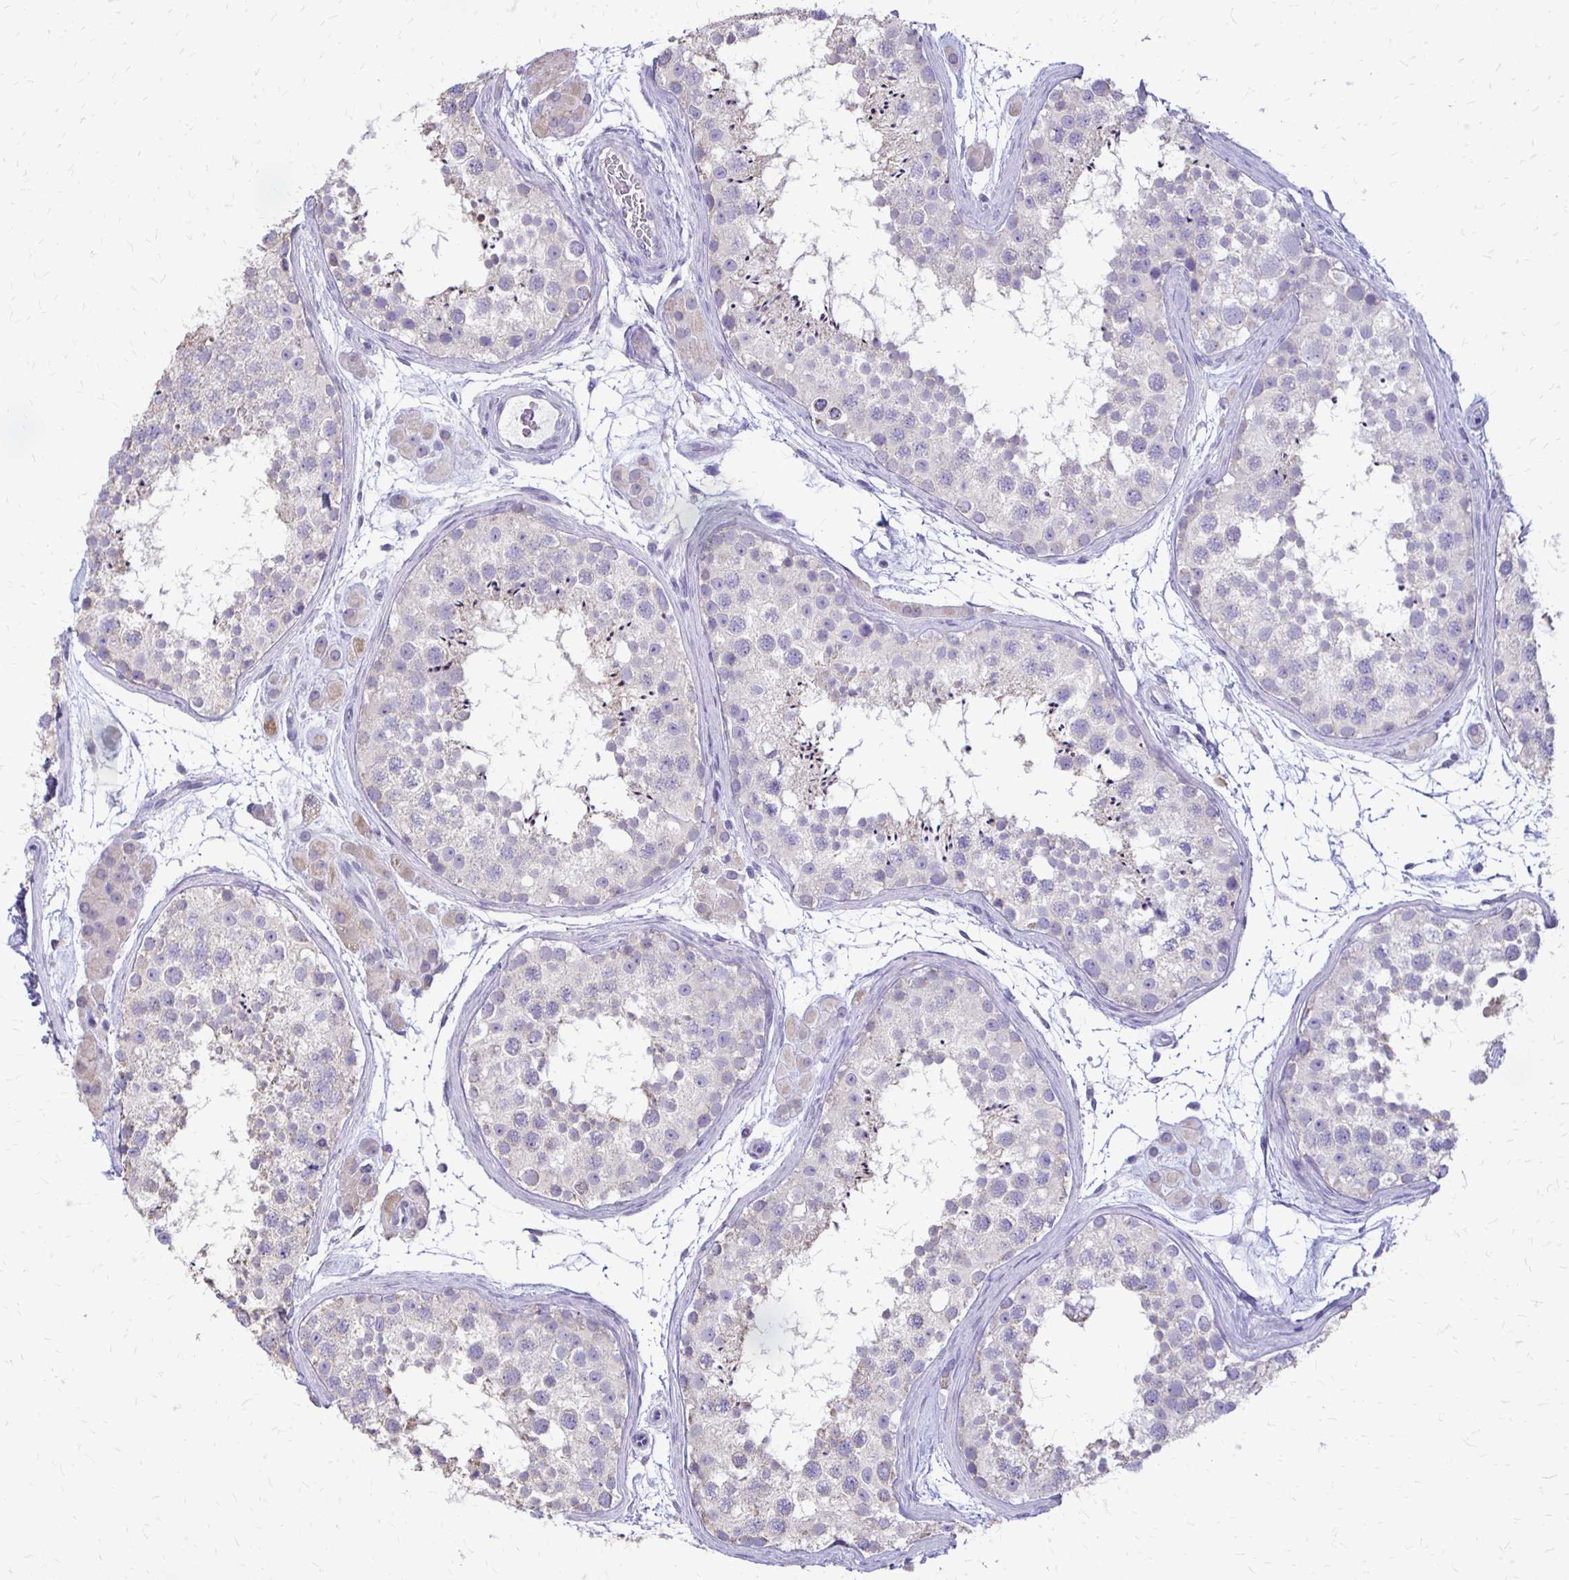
{"staining": {"intensity": "weak", "quantity": "<25%", "location": "cytoplasmic/membranous"}, "tissue": "testis", "cell_type": "Cells in seminiferous ducts", "image_type": "normal", "snomed": [{"axis": "morphology", "description": "Normal tissue, NOS"}, {"axis": "topography", "description": "Testis"}], "caption": "This is an IHC histopathology image of benign human testis. There is no expression in cells in seminiferous ducts.", "gene": "ALPG", "patient": {"sex": "male", "age": 41}}